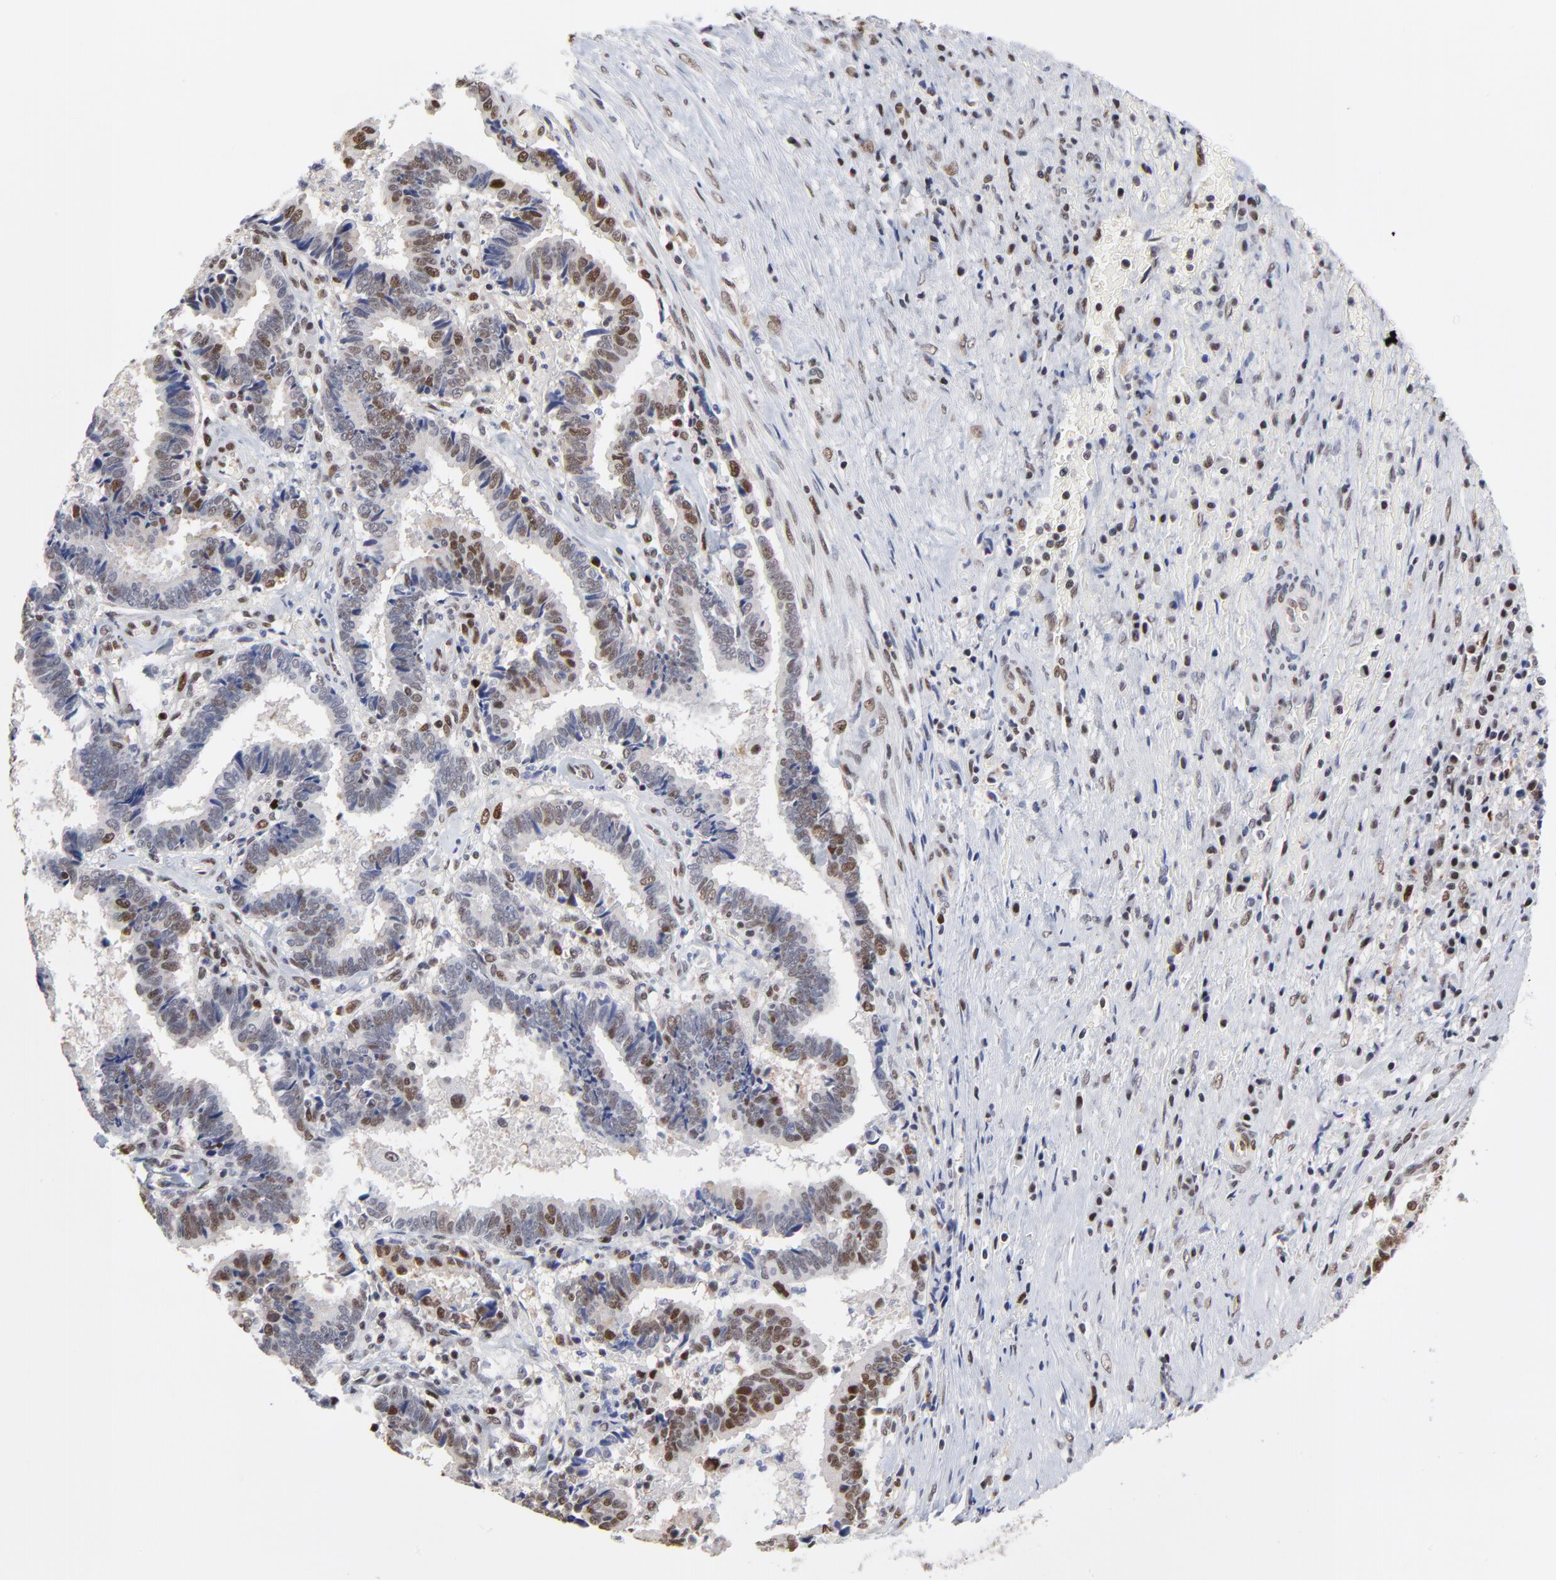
{"staining": {"intensity": "moderate", "quantity": "25%-75%", "location": "nuclear"}, "tissue": "liver cancer", "cell_type": "Tumor cells", "image_type": "cancer", "snomed": [{"axis": "morphology", "description": "Cholangiocarcinoma"}, {"axis": "topography", "description": "Liver"}], "caption": "Human liver cholangiocarcinoma stained with a protein marker exhibits moderate staining in tumor cells.", "gene": "OGFOD1", "patient": {"sex": "male", "age": 57}}